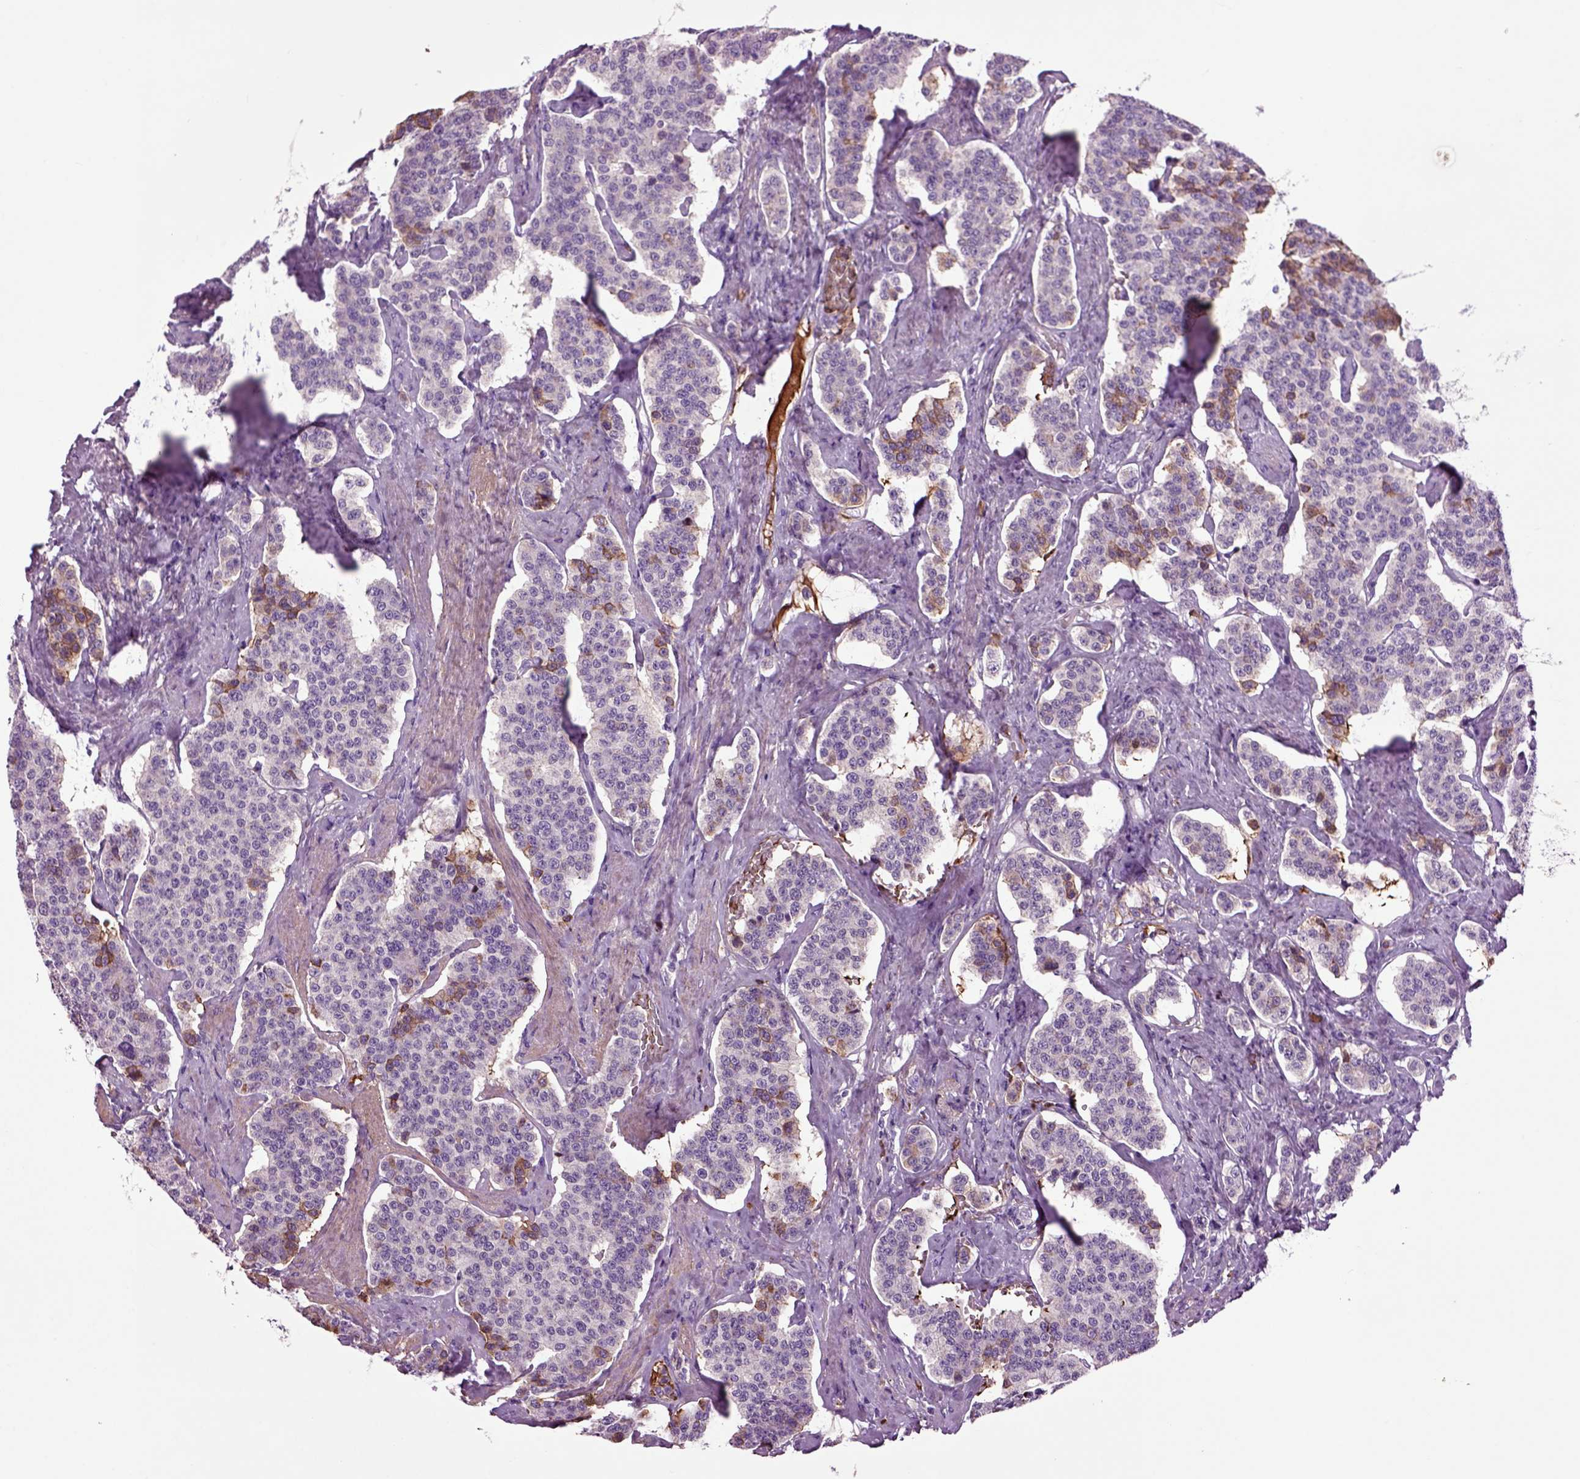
{"staining": {"intensity": "negative", "quantity": "none", "location": "none"}, "tissue": "carcinoid", "cell_type": "Tumor cells", "image_type": "cancer", "snomed": [{"axis": "morphology", "description": "Carcinoid, malignant, NOS"}, {"axis": "topography", "description": "Small intestine"}], "caption": "There is no significant staining in tumor cells of carcinoid (malignant).", "gene": "SPON1", "patient": {"sex": "female", "age": 58}}